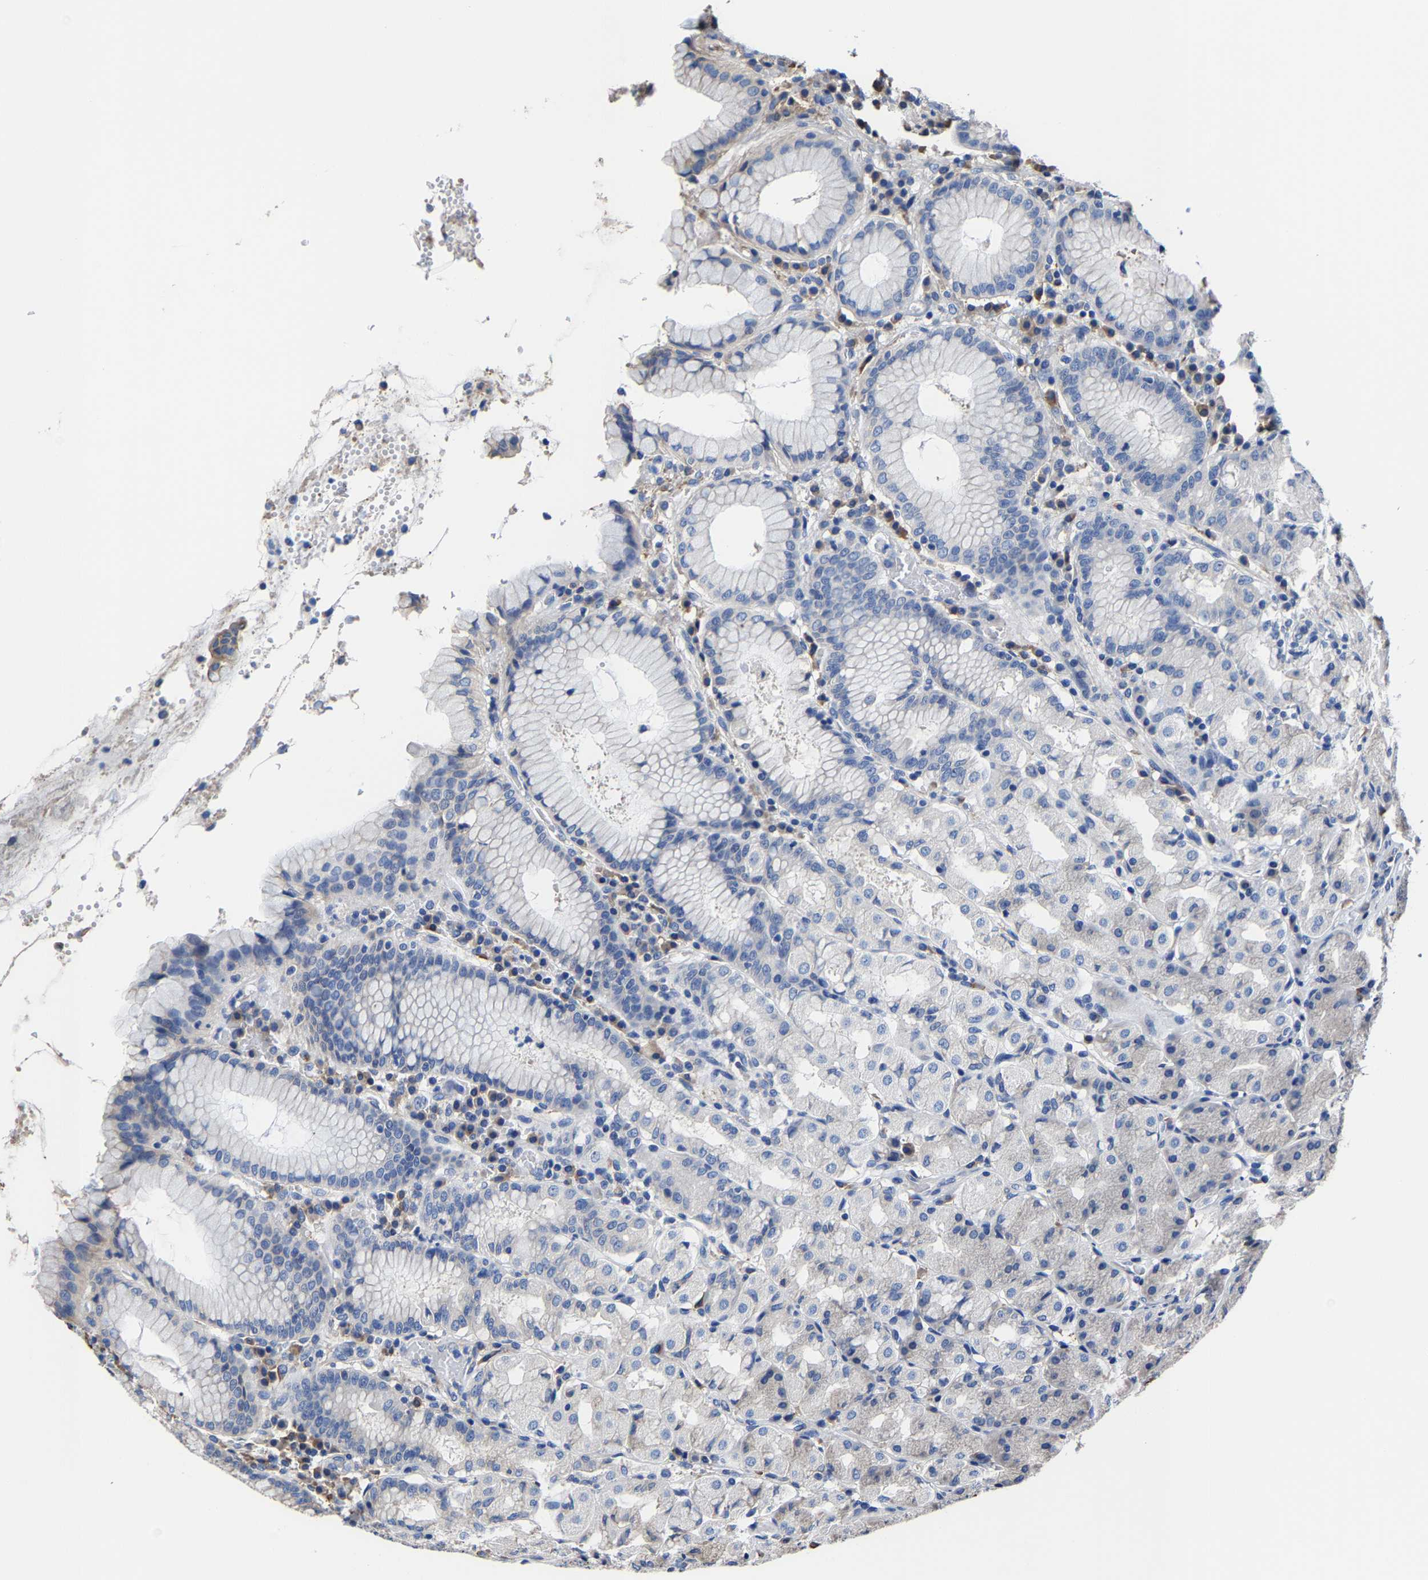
{"staining": {"intensity": "negative", "quantity": "none", "location": "none"}, "tissue": "stomach", "cell_type": "Glandular cells", "image_type": "normal", "snomed": [{"axis": "morphology", "description": "Normal tissue, NOS"}, {"axis": "topography", "description": "Stomach"}, {"axis": "topography", "description": "Stomach, lower"}], "caption": "A high-resolution image shows immunohistochemistry (IHC) staining of normal stomach, which shows no significant expression in glandular cells.", "gene": "SRPK2", "patient": {"sex": "female", "age": 56}}